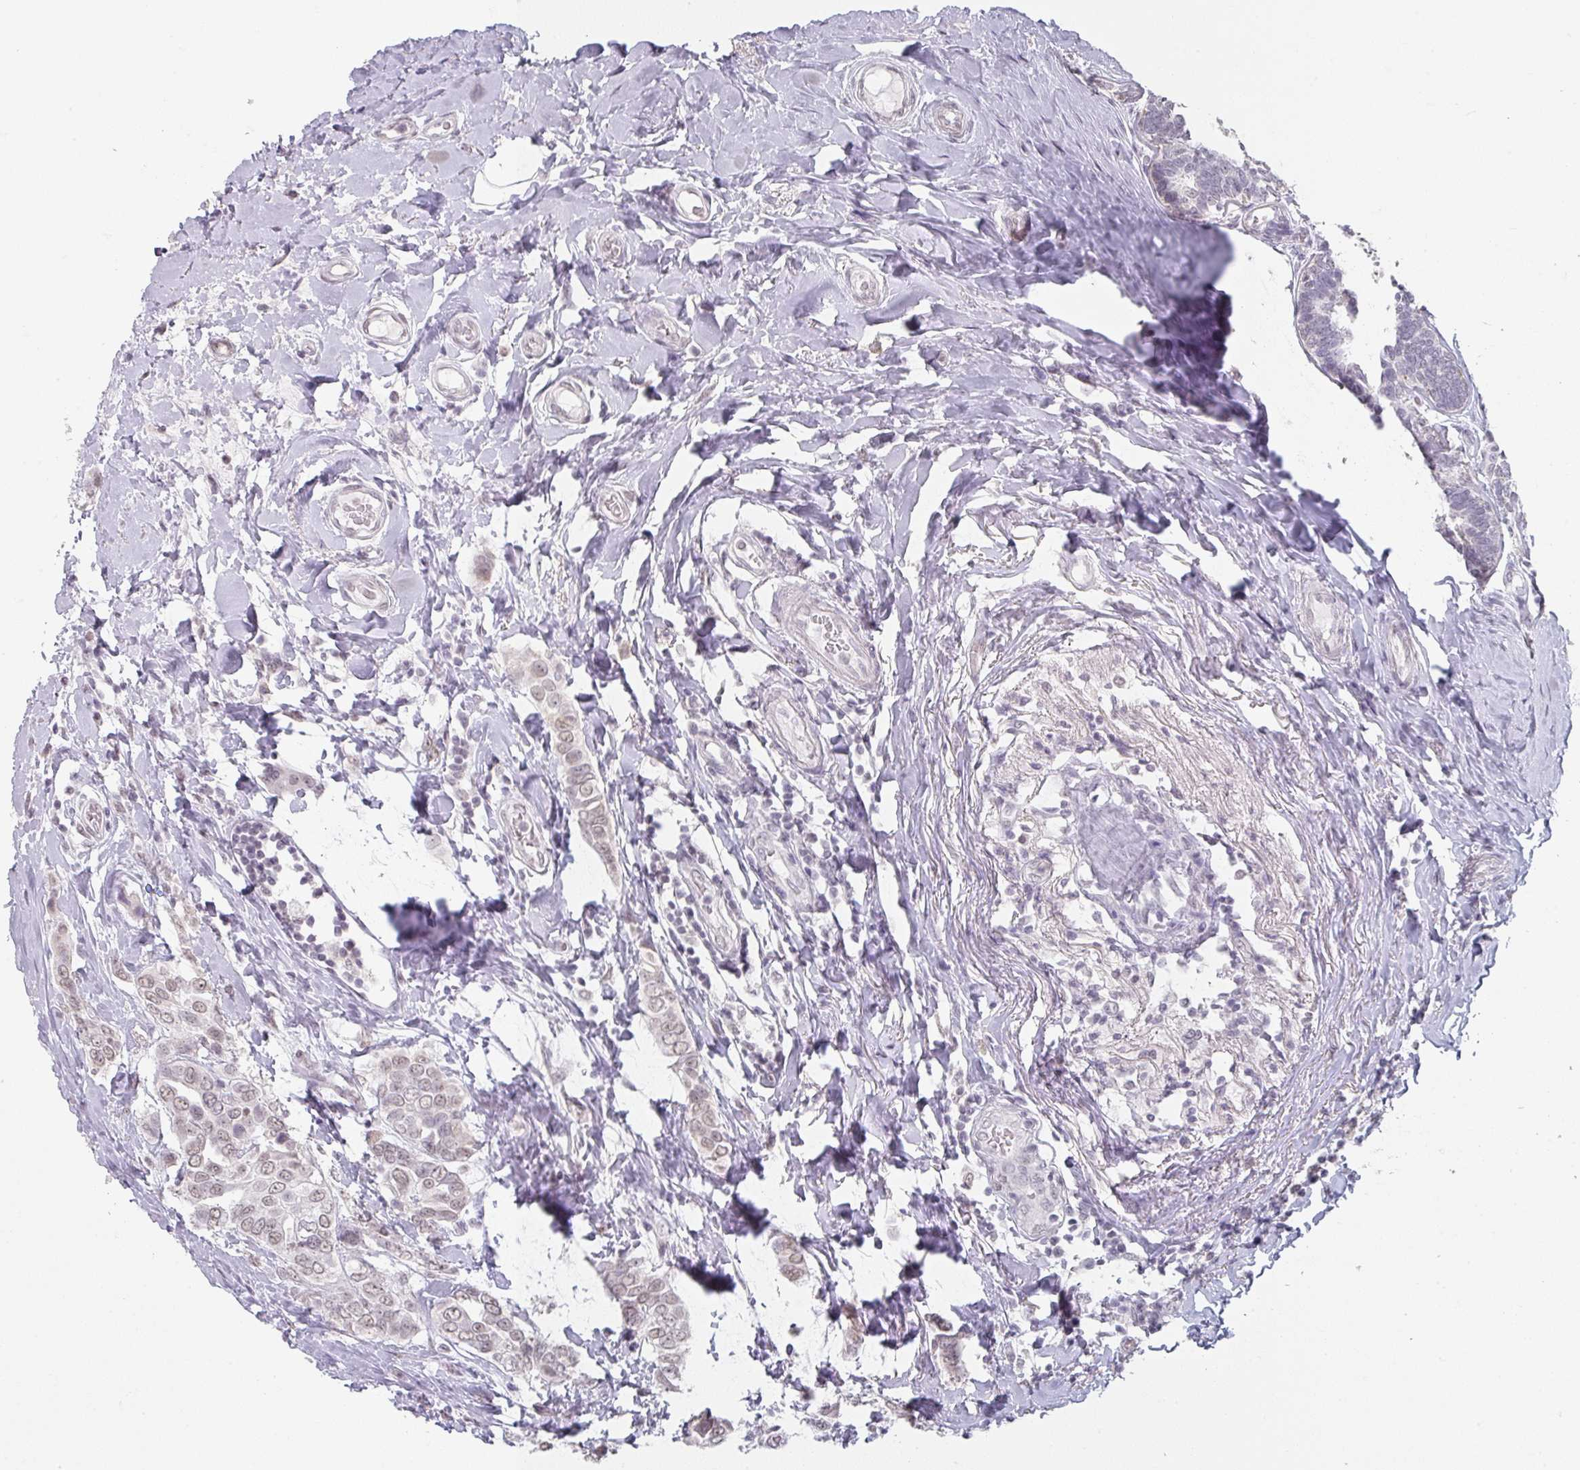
{"staining": {"intensity": "weak", "quantity": ">75%", "location": "nuclear"}, "tissue": "breast cancer", "cell_type": "Tumor cells", "image_type": "cancer", "snomed": [{"axis": "morphology", "description": "Lobular carcinoma"}, {"axis": "topography", "description": "Breast"}], "caption": "Breast cancer (lobular carcinoma) stained with a protein marker demonstrates weak staining in tumor cells.", "gene": "SPRR1A", "patient": {"sex": "female", "age": 51}}